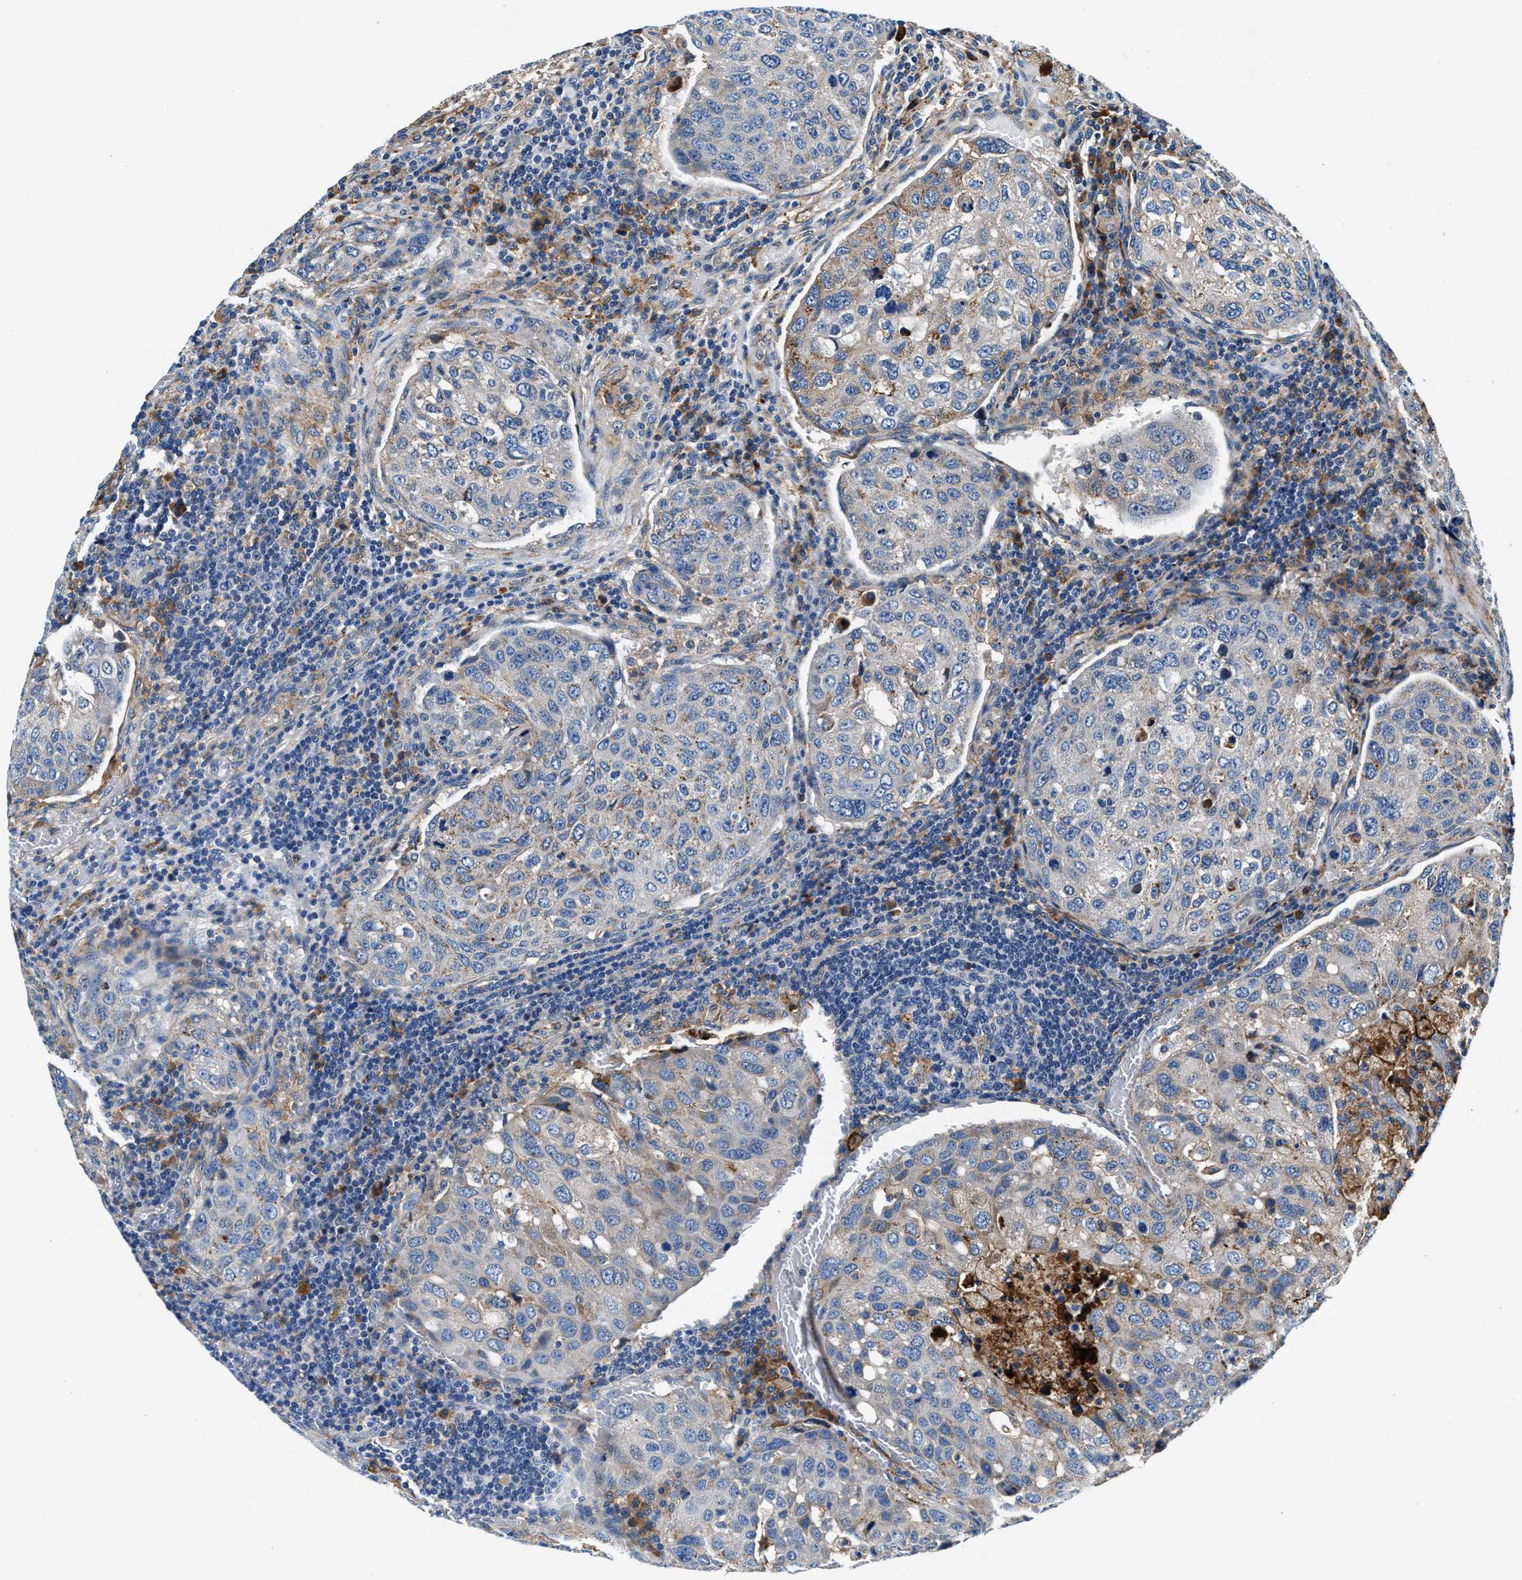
{"staining": {"intensity": "weak", "quantity": "<25%", "location": "cytoplasmic/membranous"}, "tissue": "urothelial cancer", "cell_type": "Tumor cells", "image_type": "cancer", "snomed": [{"axis": "morphology", "description": "Urothelial carcinoma, High grade"}, {"axis": "topography", "description": "Lymph node"}, {"axis": "topography", "description": "Urinary bladder"}], "caption": "A micrograph of human urothelial cancer is negative for staining in tumor cells. (Immunohistochemistry (ihc), brightfield microscopy, high magnification).", "gene": "SLFN11", "patient": {"sex": "male", "age": 51}}